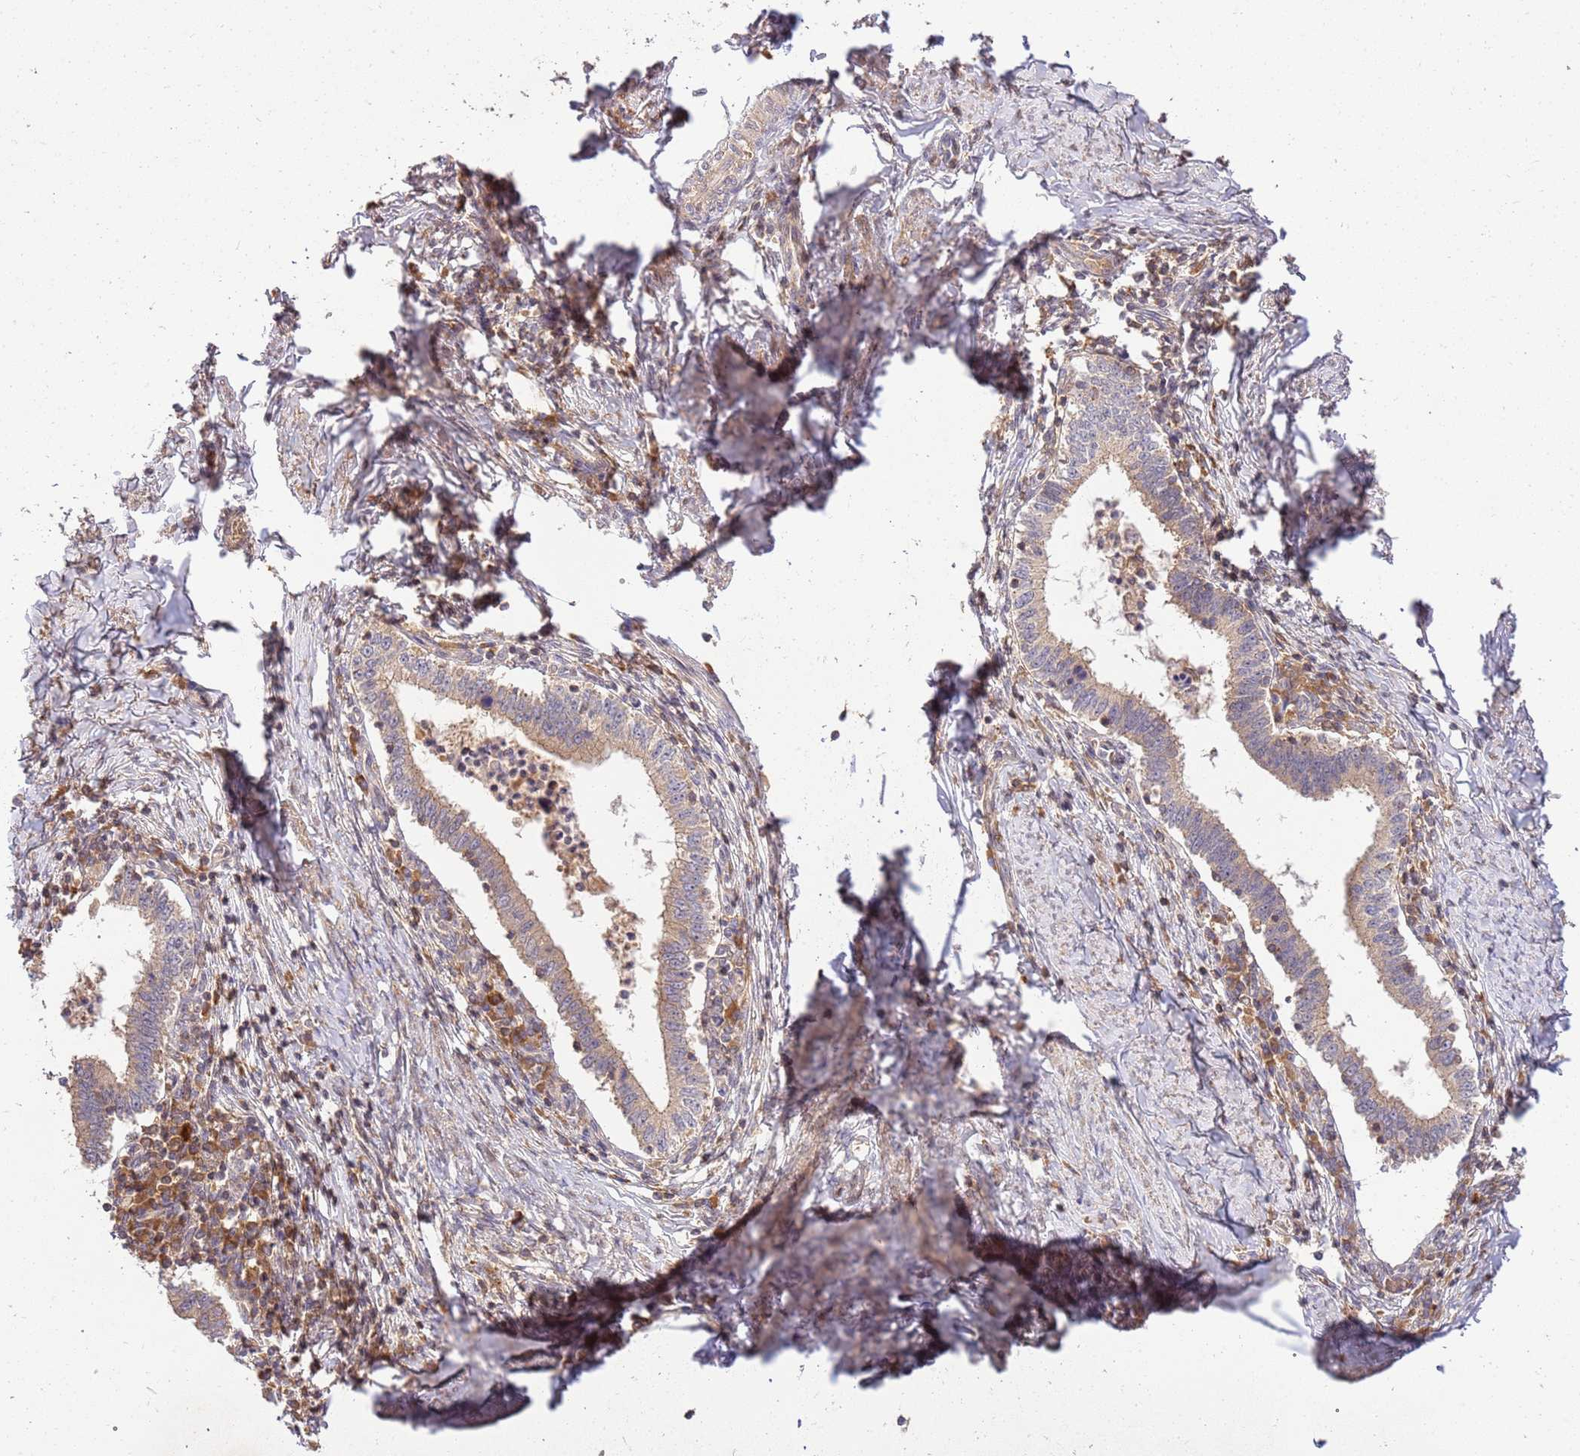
{"staining": {"intensity": "moderate", "quantity": "25%-75%", "location": "cytoplasmic/membranous"}, "tissue": "cervical cancer", "cell_type": "Tumor cells", "image_type": "cancer", "snomed": [{"axis": "morphology", "description": "Adenocarcinoma, NOS"}, {"axis": "topography", "description": "Cervix"}], "caption": "Immunohistochemistry photomicrograph of cervical cancer (adenocarcinoma) stained for a protein (brown), which demonstrates medium levels of moderate cytoplasmic/membranous staining in approximately 25%-75% of tumor cells.", "gene": "GAREM1", "patient": {"sex": "female", "age": 36}}